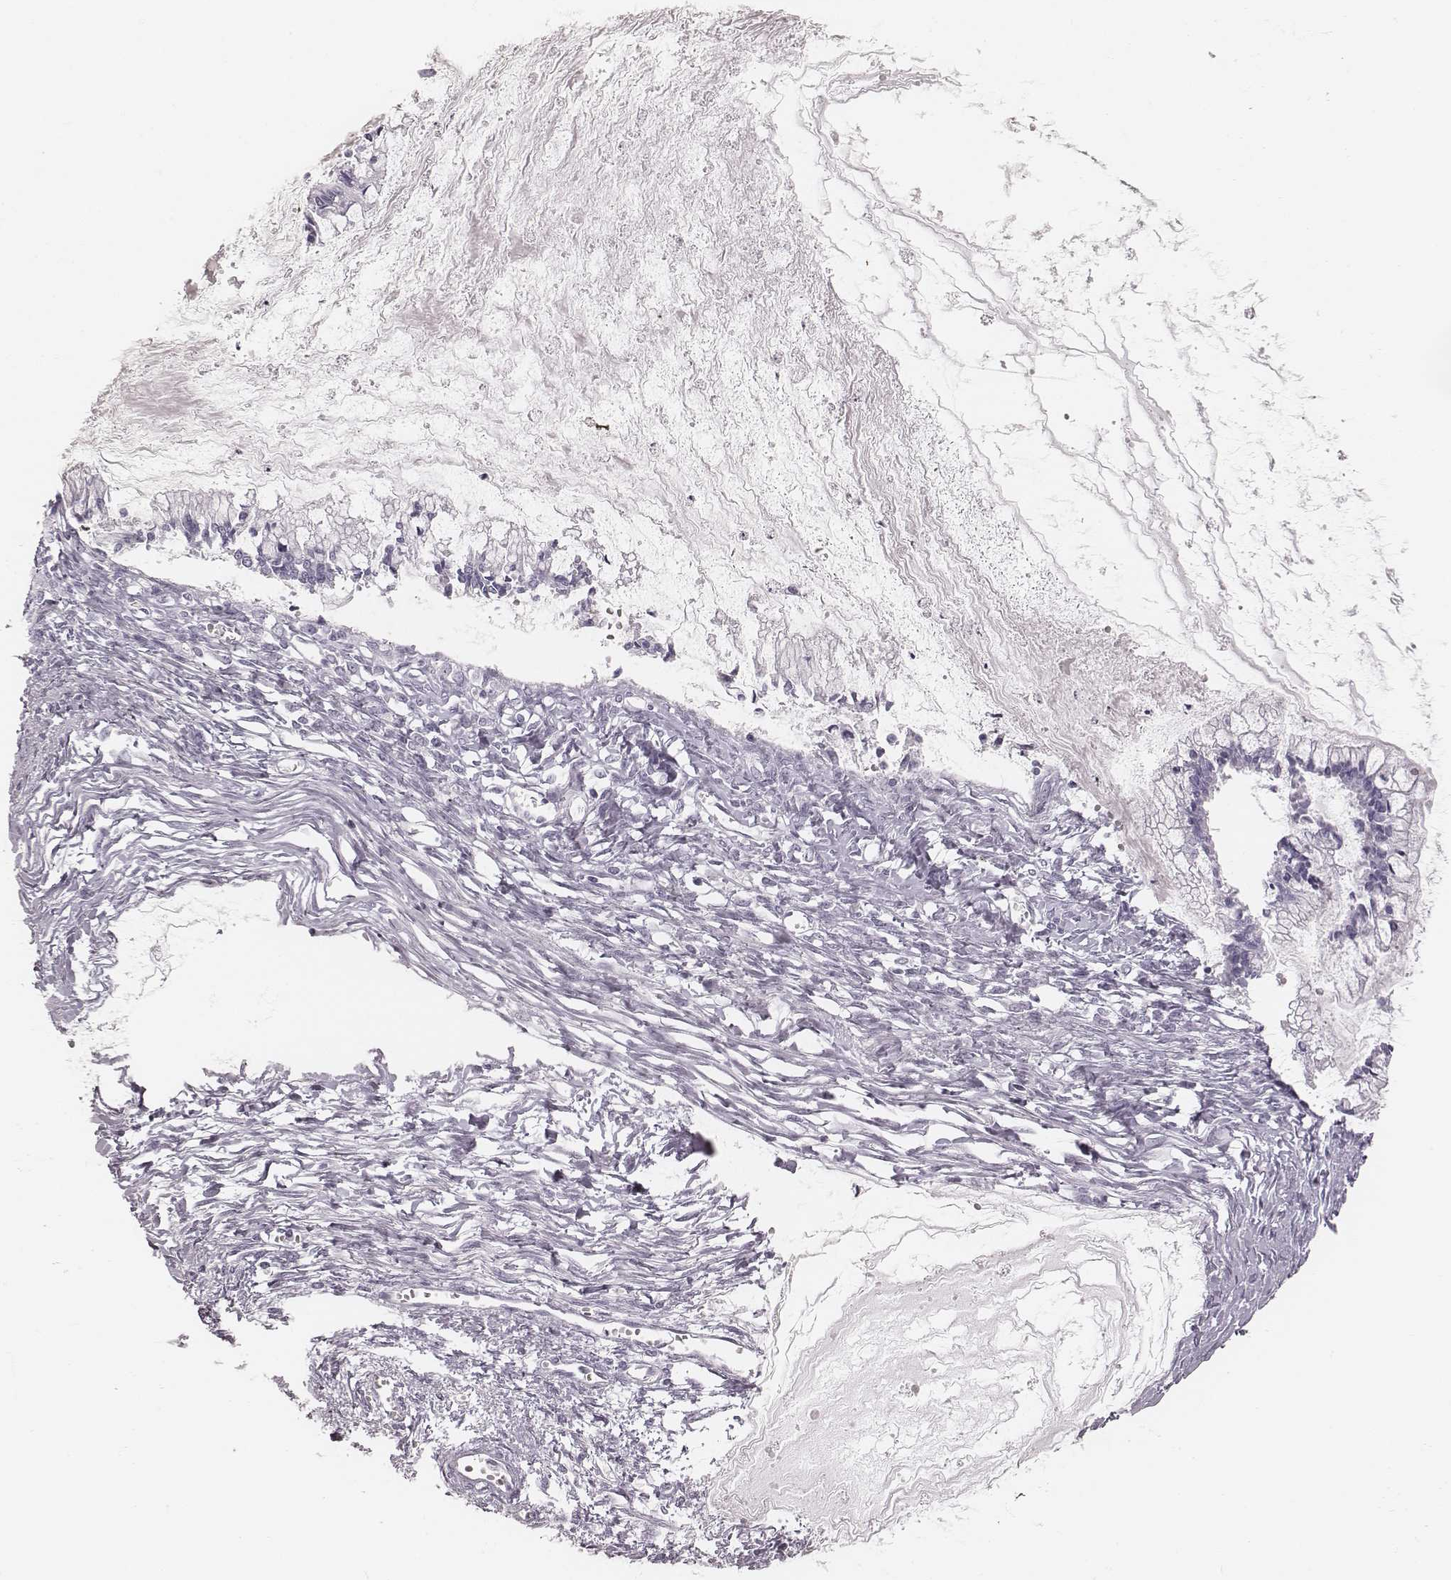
{"staining": {"intensity": "negative", "quantity": "none", "location": "none"}, "tissue": "ovarian cancer", "cell_type": "Tumor cells", "image_type": "cancer", "snomed": [{"axis": "morphology", "description": "Cystadenocarcinoma, mucinous, NOS"}, {"axis": "topography", "description": "Ovary"}], "caption": "Immunohistochemistry (IHC) image of ovarian cancer stained for a protein (brown), which displays no expression in tumor cells. The staining is performed using DAB brown chromogen with nuclei counter-stained in using hematoxylin.", "gene": "MSX1", "patient": {"sex": "female", "age": 67}}